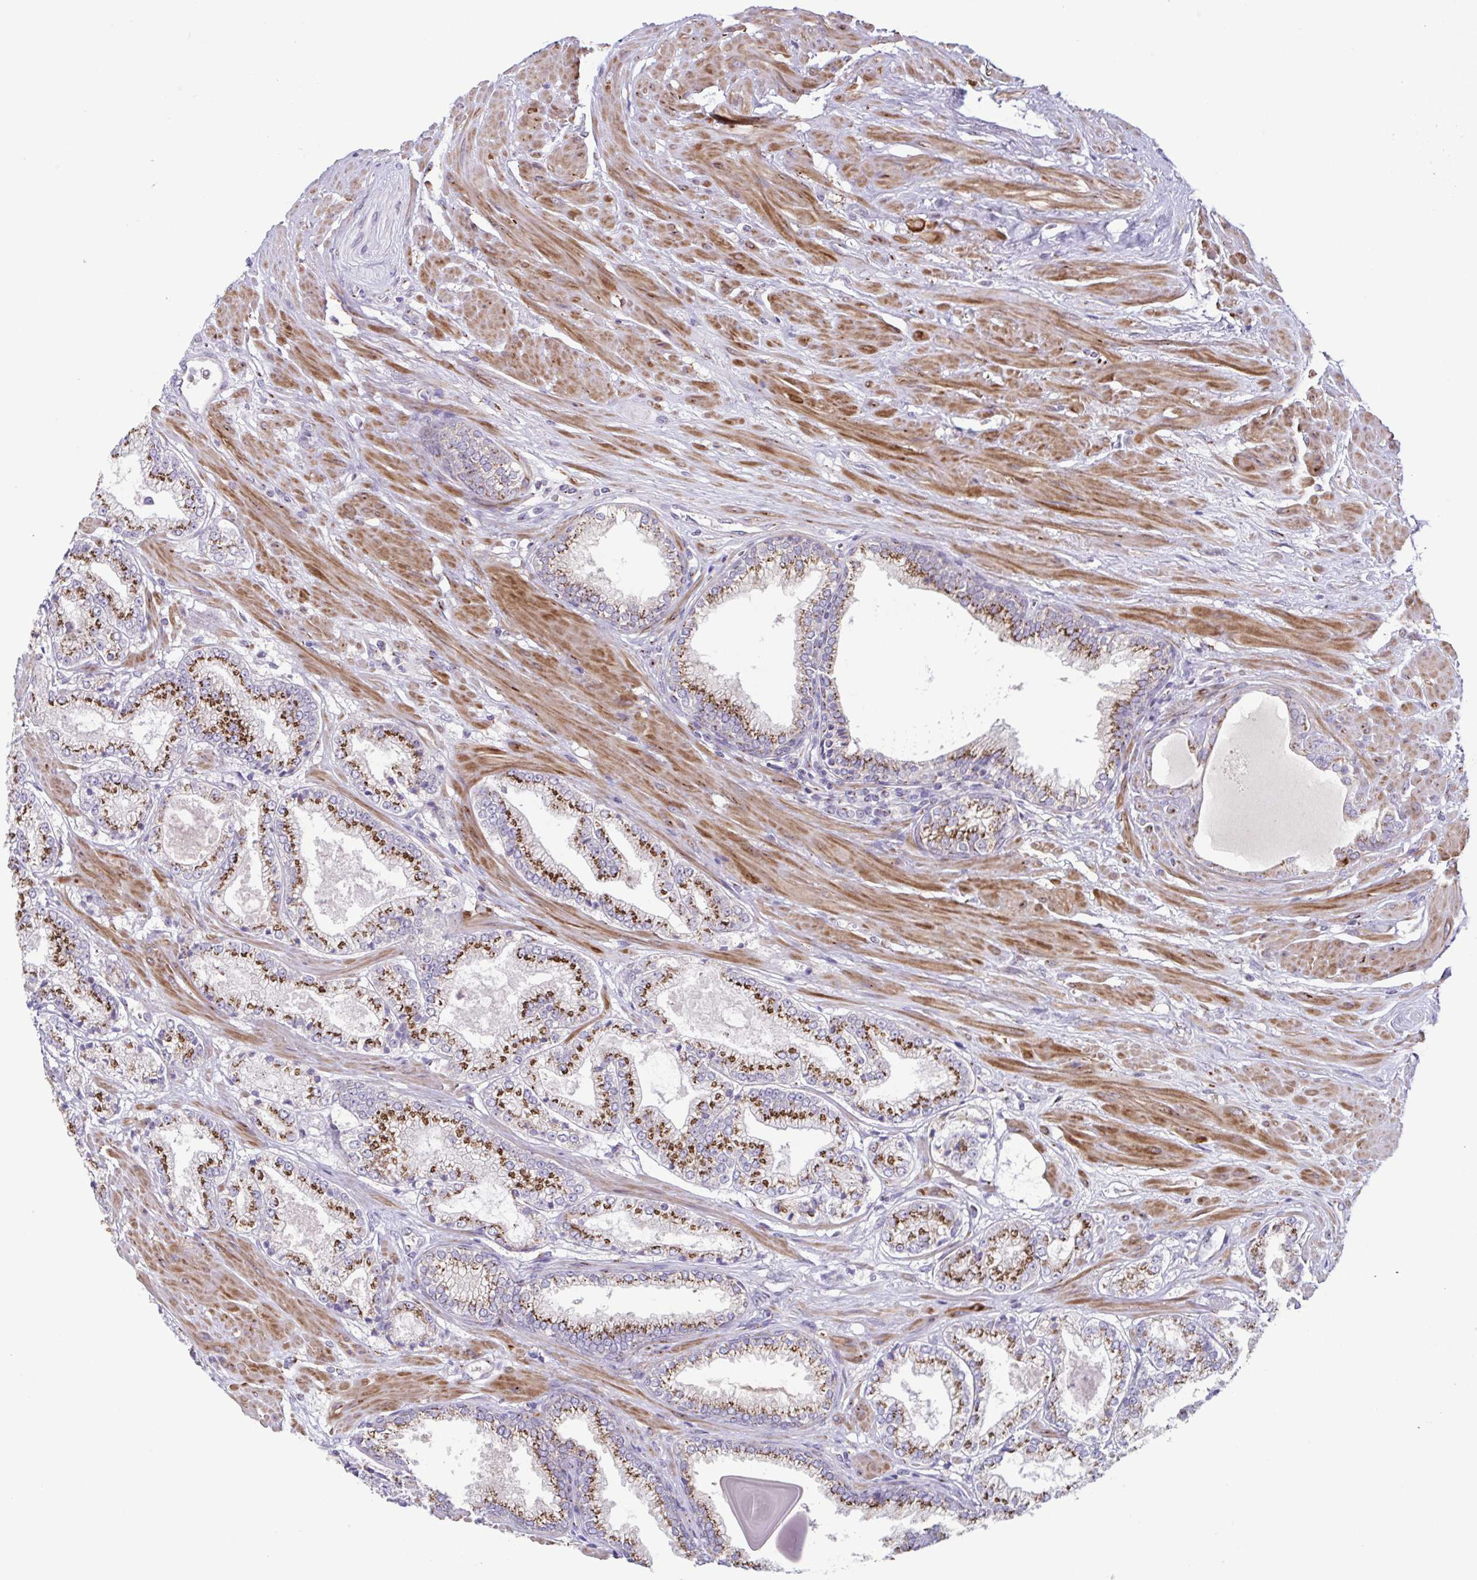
{"staining": {"intensity": "strong", "quantity": "<25%", "location": "cytoplasmic/membranous"}, "tissue": "prostate cancer", "cell_type": "Tumor cells", "image_type": "cancer", "snomed": [{"axis": "morphology", "description": "Adenocarcinoma, High grade"}, {"axis": "topography", "description": "Prostate"}], "caption": "IHC image of human prostate high-grade adenocarcinoma stained for a protein (brown), which demonstrates medium levels of strong cytoplasmic/membranous positivity in approximately <25% of tumor cells.", "gene": "COL17A1", "patient": {"sex": "male", "age": 64}}